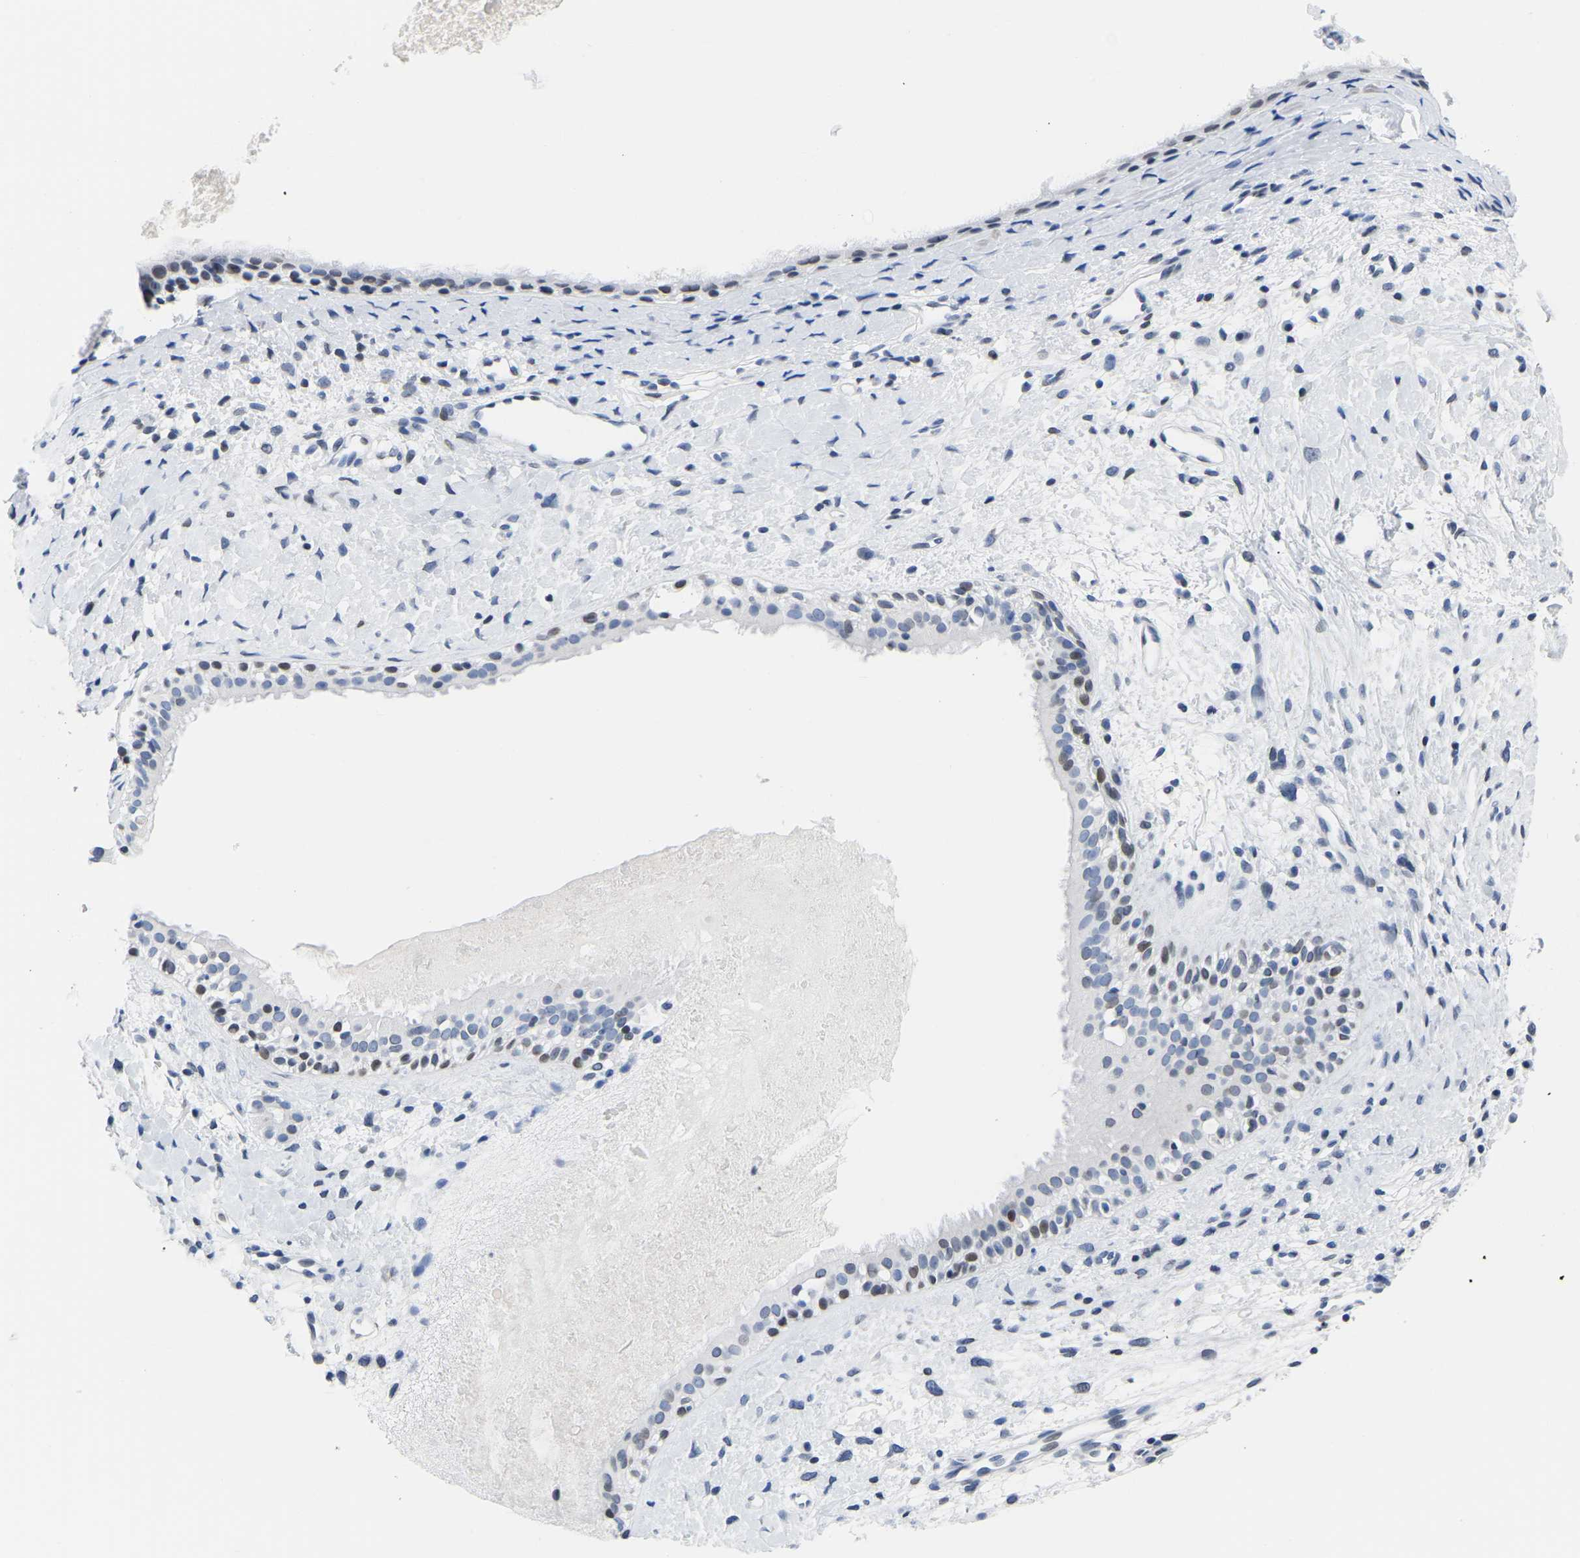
{"staining": {"intensity": "weak", "quantity": "<25%", "location": "nuclear"}, "tissue": "nasopharynx", "cell_type": "Respiratory epithelial cells", "image_type": "normal", "snomed": [{"axis": "morphology", "description": "Normal tissue, NOS"}, {"axis": "topography", "description": "Nasopharynx"}], "caption": "Immunohistochemical staining of normal nasopharynx shows no significant staining in respiratory epithelial cells. The staining was performed using DAB (3,3'-diaminobenzidine) to visualize the protein expression in brown, while the nuclei were stained in blue with hematoxylin (Magnification: 20x).", "gene": "UPK3A", "patient": {"sex": "male", "age": 22}}